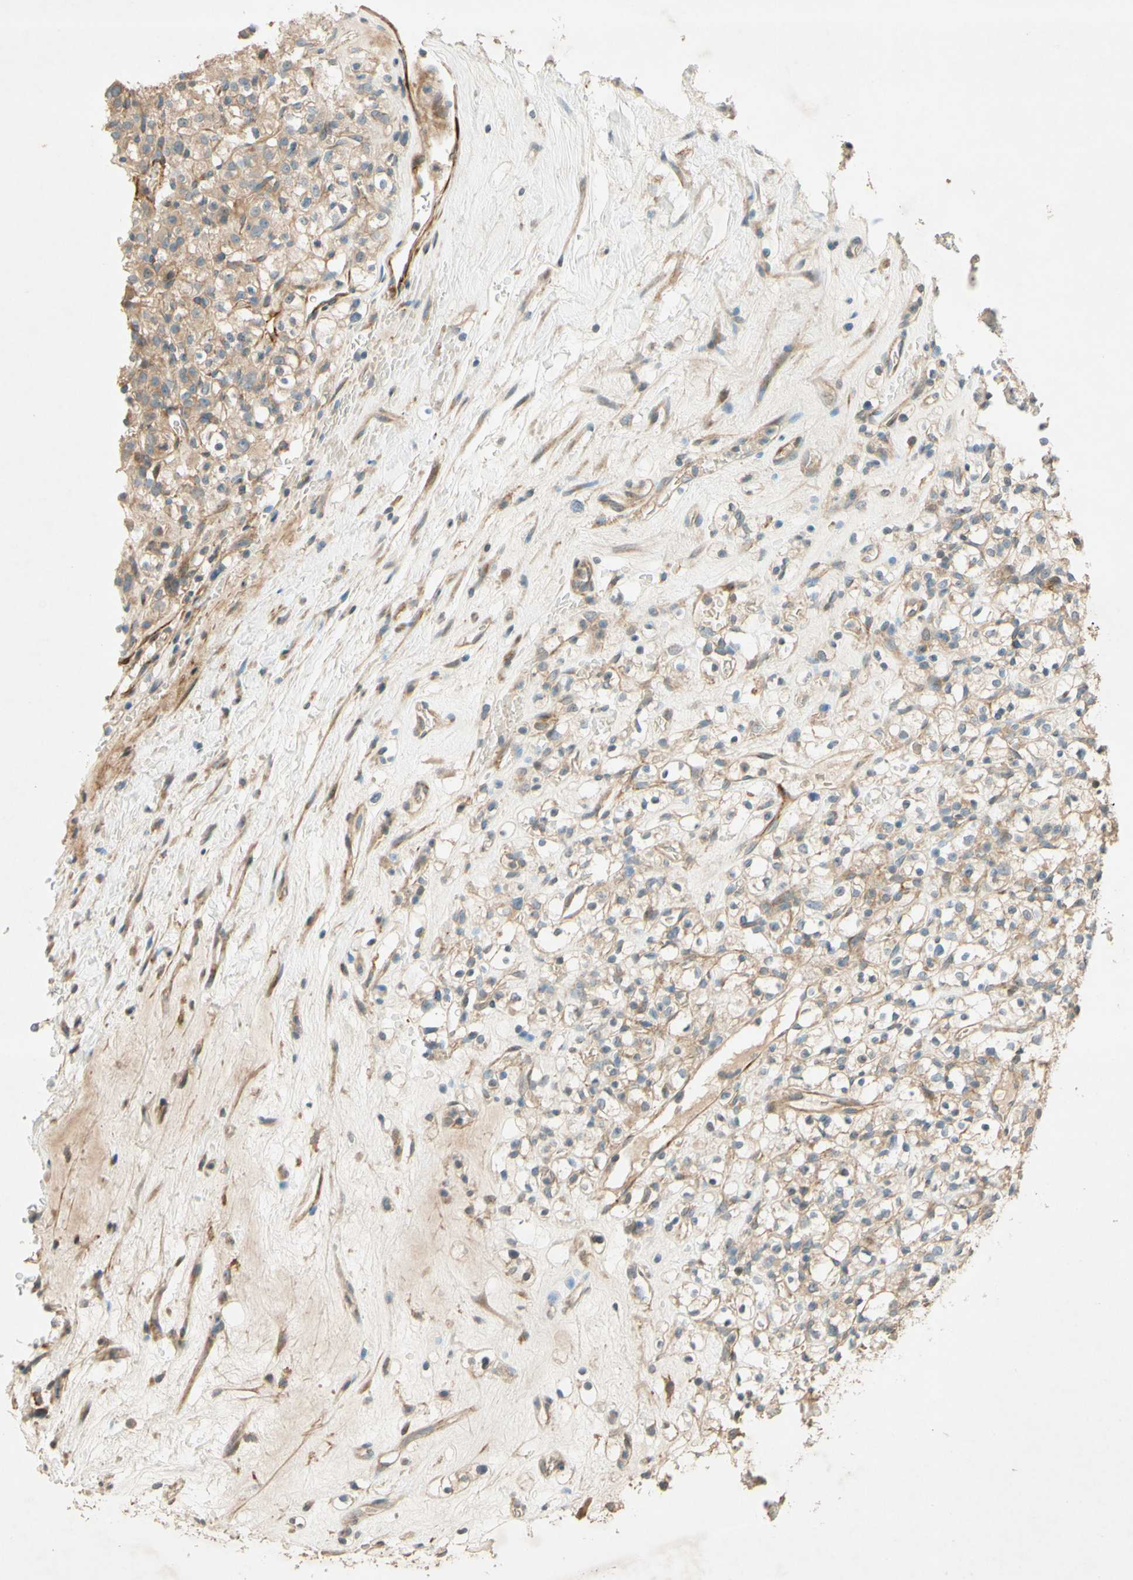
{"staining": {"intensity": "weak", "quantity": ">75%", "location": "cytoplasmic/membranous"}, "tissue": "renal cancer", "cell_type": "Tumor cells", "image_type": "cancer", "snomed": [{"axis": "morphology", "description": "Normal tissue, NOS"}, {"axis": "morphology", "description": "Adenocarcinoma, NOS"}, {"axis": "topography", "description": "Kidney"}], "caption": "Protein expression analysis of renal adenocarcinoma exhibits weak cytoplasmic/membranous positivity in about >75% of tumor cells.", "gene": "ADAM17", "patient": {"sex": "female", "age": 72}}